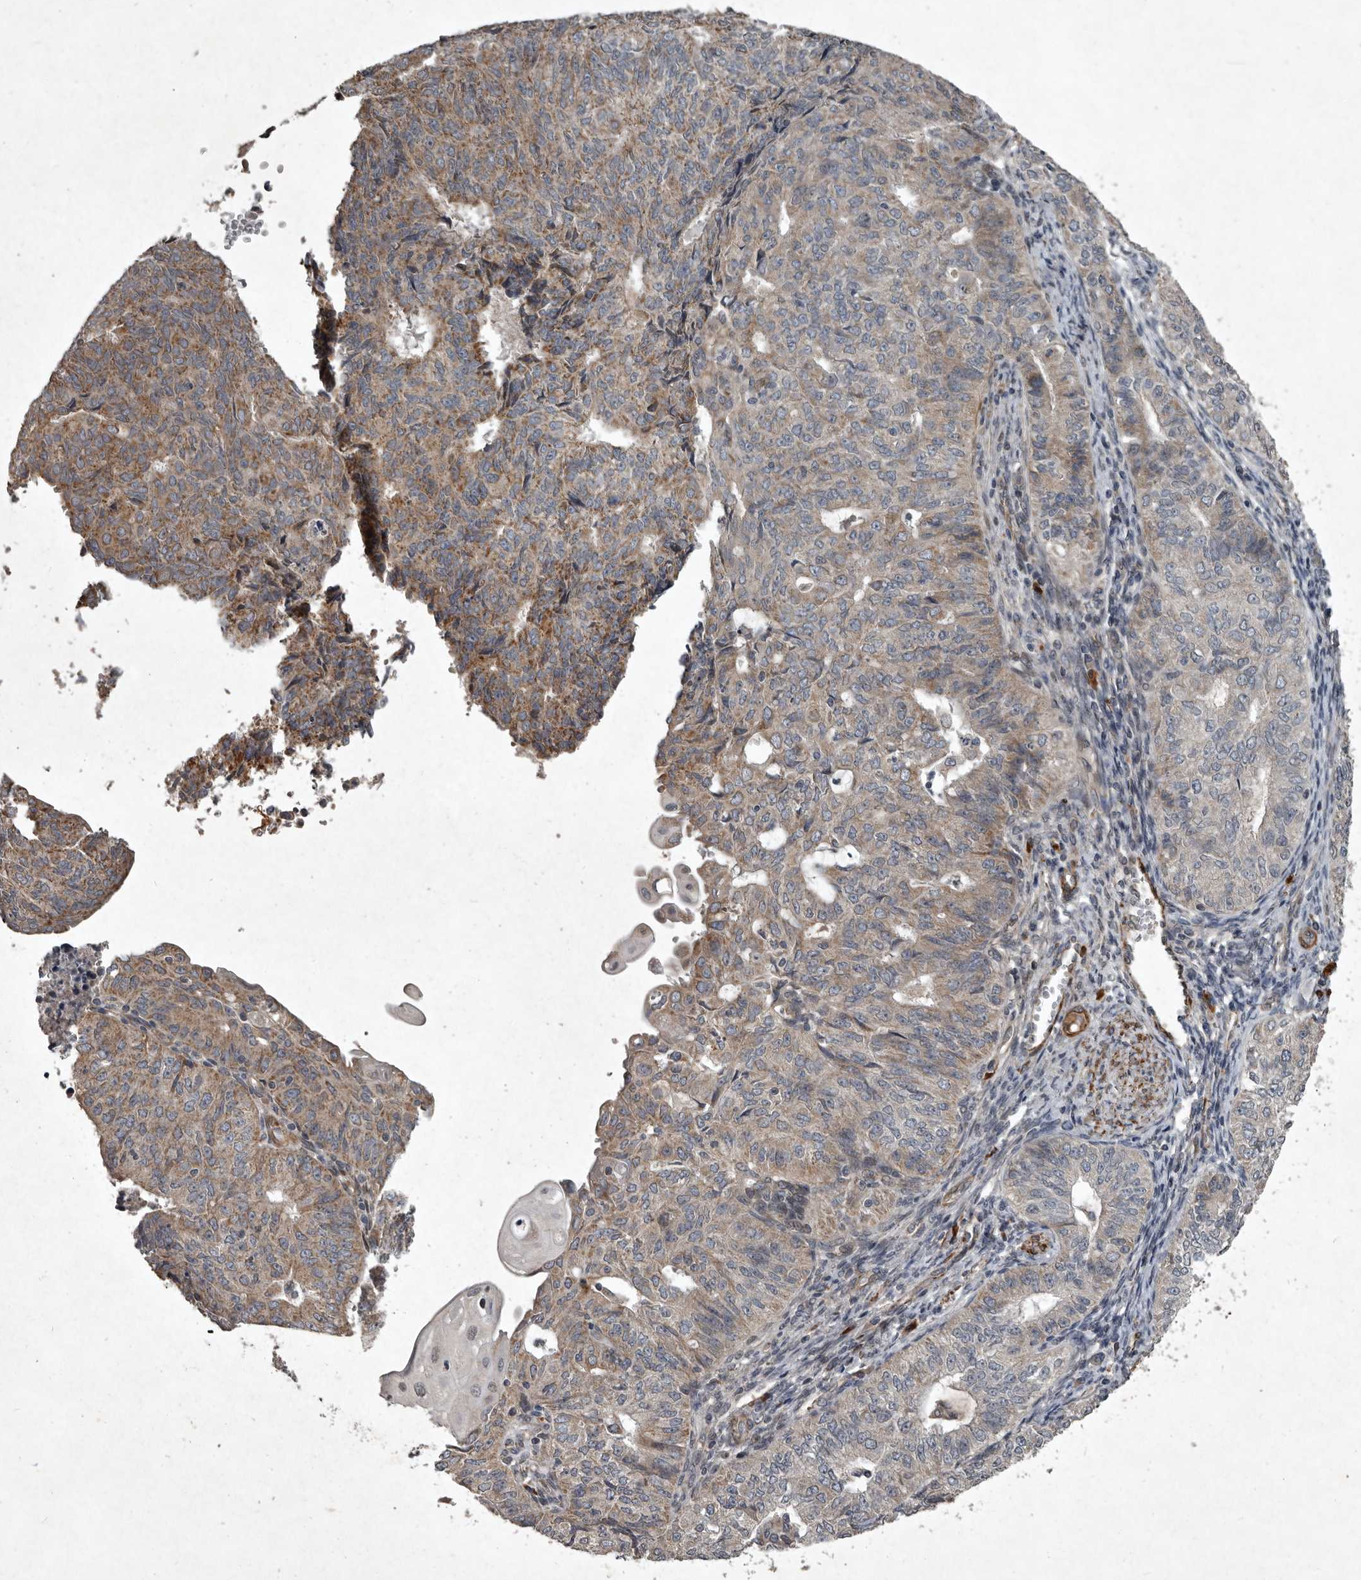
{"staining": {"intensity": "moderate", "quantity": "25%-75%", "location": "cytoplasmic/membranous"}, "tissue": "endometrial cancer", "cell_type": "Tumor cells", "image_type": "cancer", "snomed": [{"axis": "morphology", "description": "Adenocarcinoma, NOS"}, {"axis": "topography", "description": "Endometrium"}], "caption": "A high-resolution image shows immunohistochemistry (IHC) staining of endometrial cancer (adenocarcinoma), which displays moderate cytoplasmic/membranous positivity in about 25%-75% of tumor cells.", "gene": "MRPS15", "patient": {"sex": "female", "age": 32}}